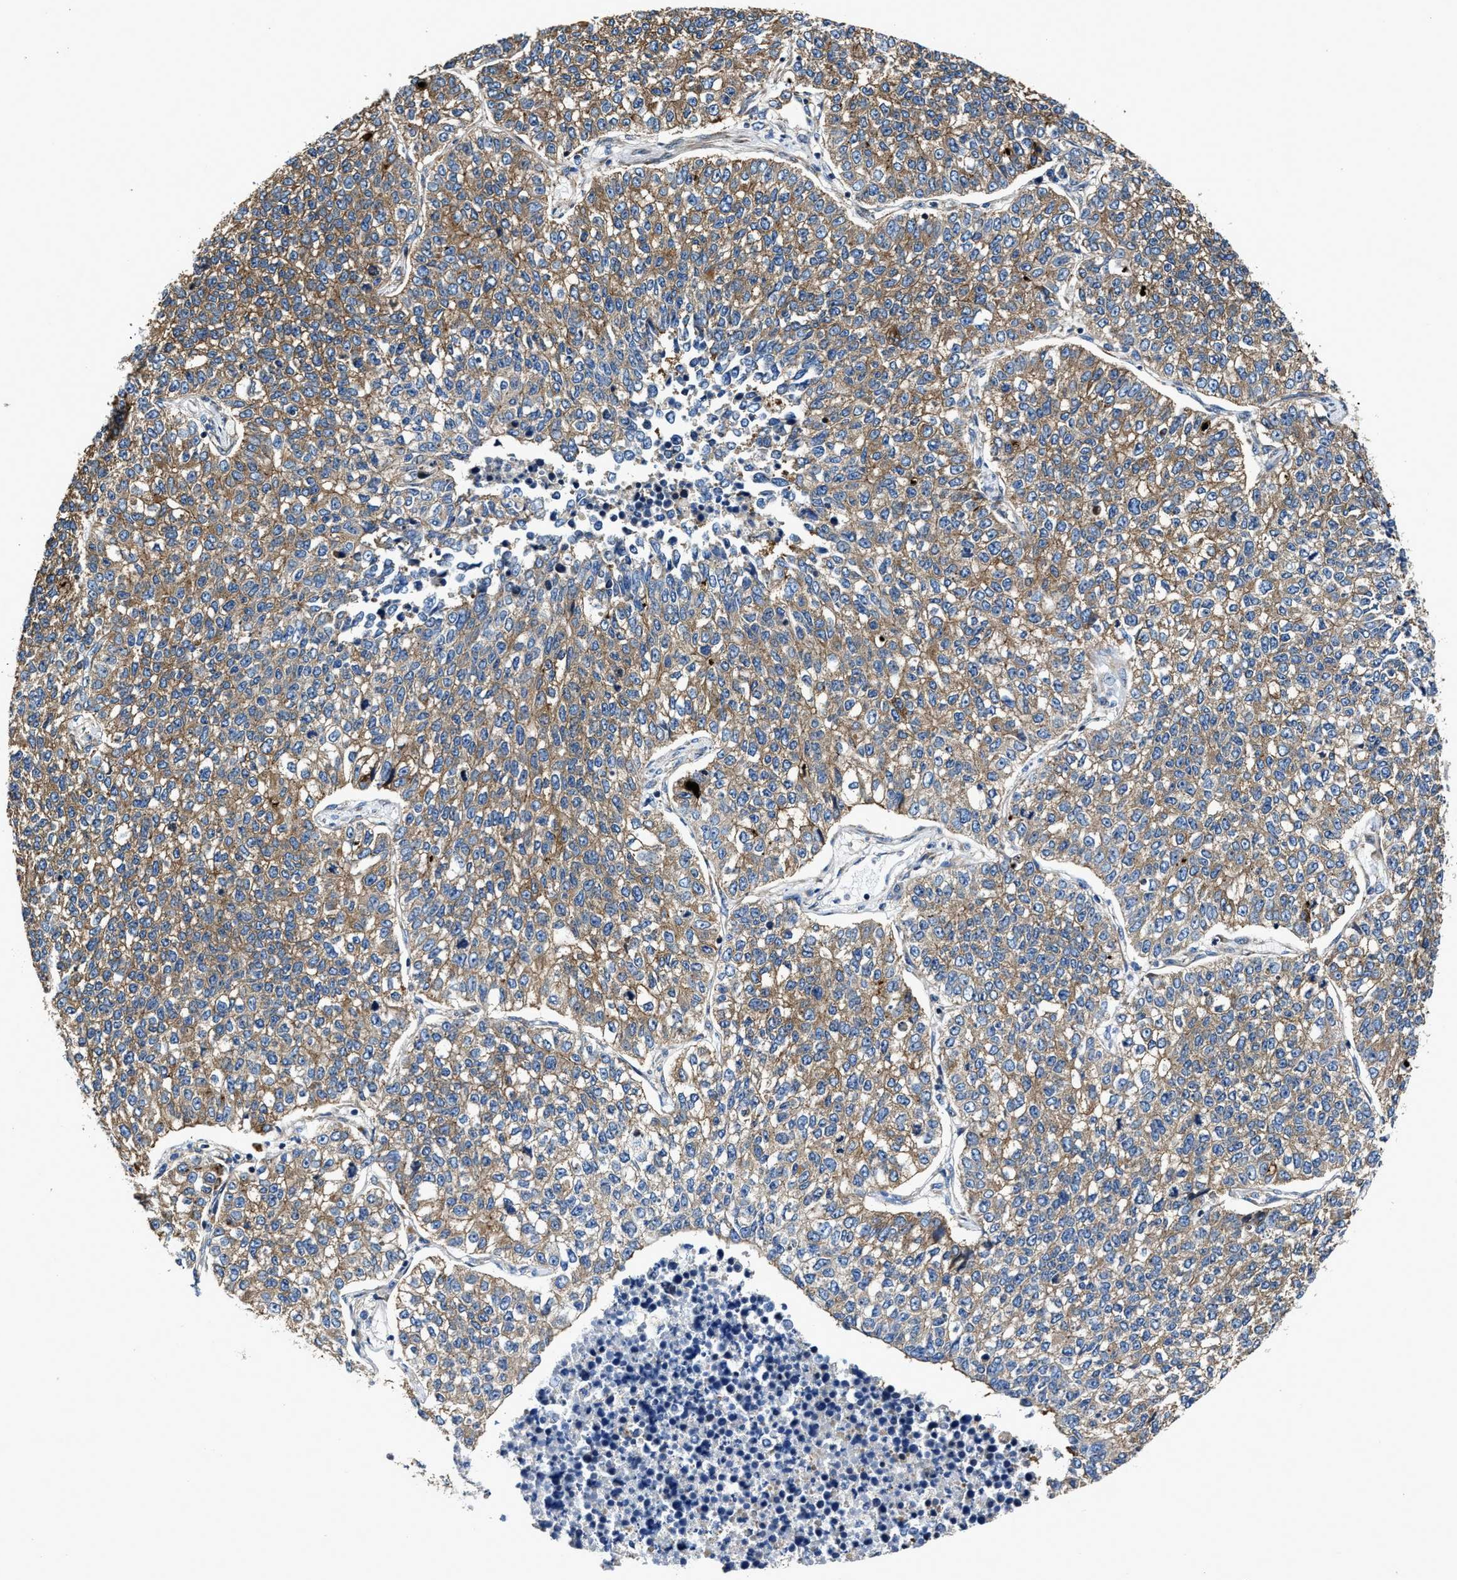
{"staining": {"intensity": "moderate", "quantity": ">75%", "location": "cytoplasmic/membranous"}, "tissue": "lung cancer", "cell_type": "Tumor cells", "image_type": "cancer", "snomed": [{"axis": "morphology", "description": "Adenocarcinoma, NOS"}, {"axis": "topography", "description": "Lung"}], "caption": "Immunohistochemical staining of lung adenocarcinoma demonstrates medium levels of moderate cytoplasmic/membranous protein expression in about >75% of tumor cells.", "gene": "PTAR1", "patient": {"sex": "male", "age": 49}}